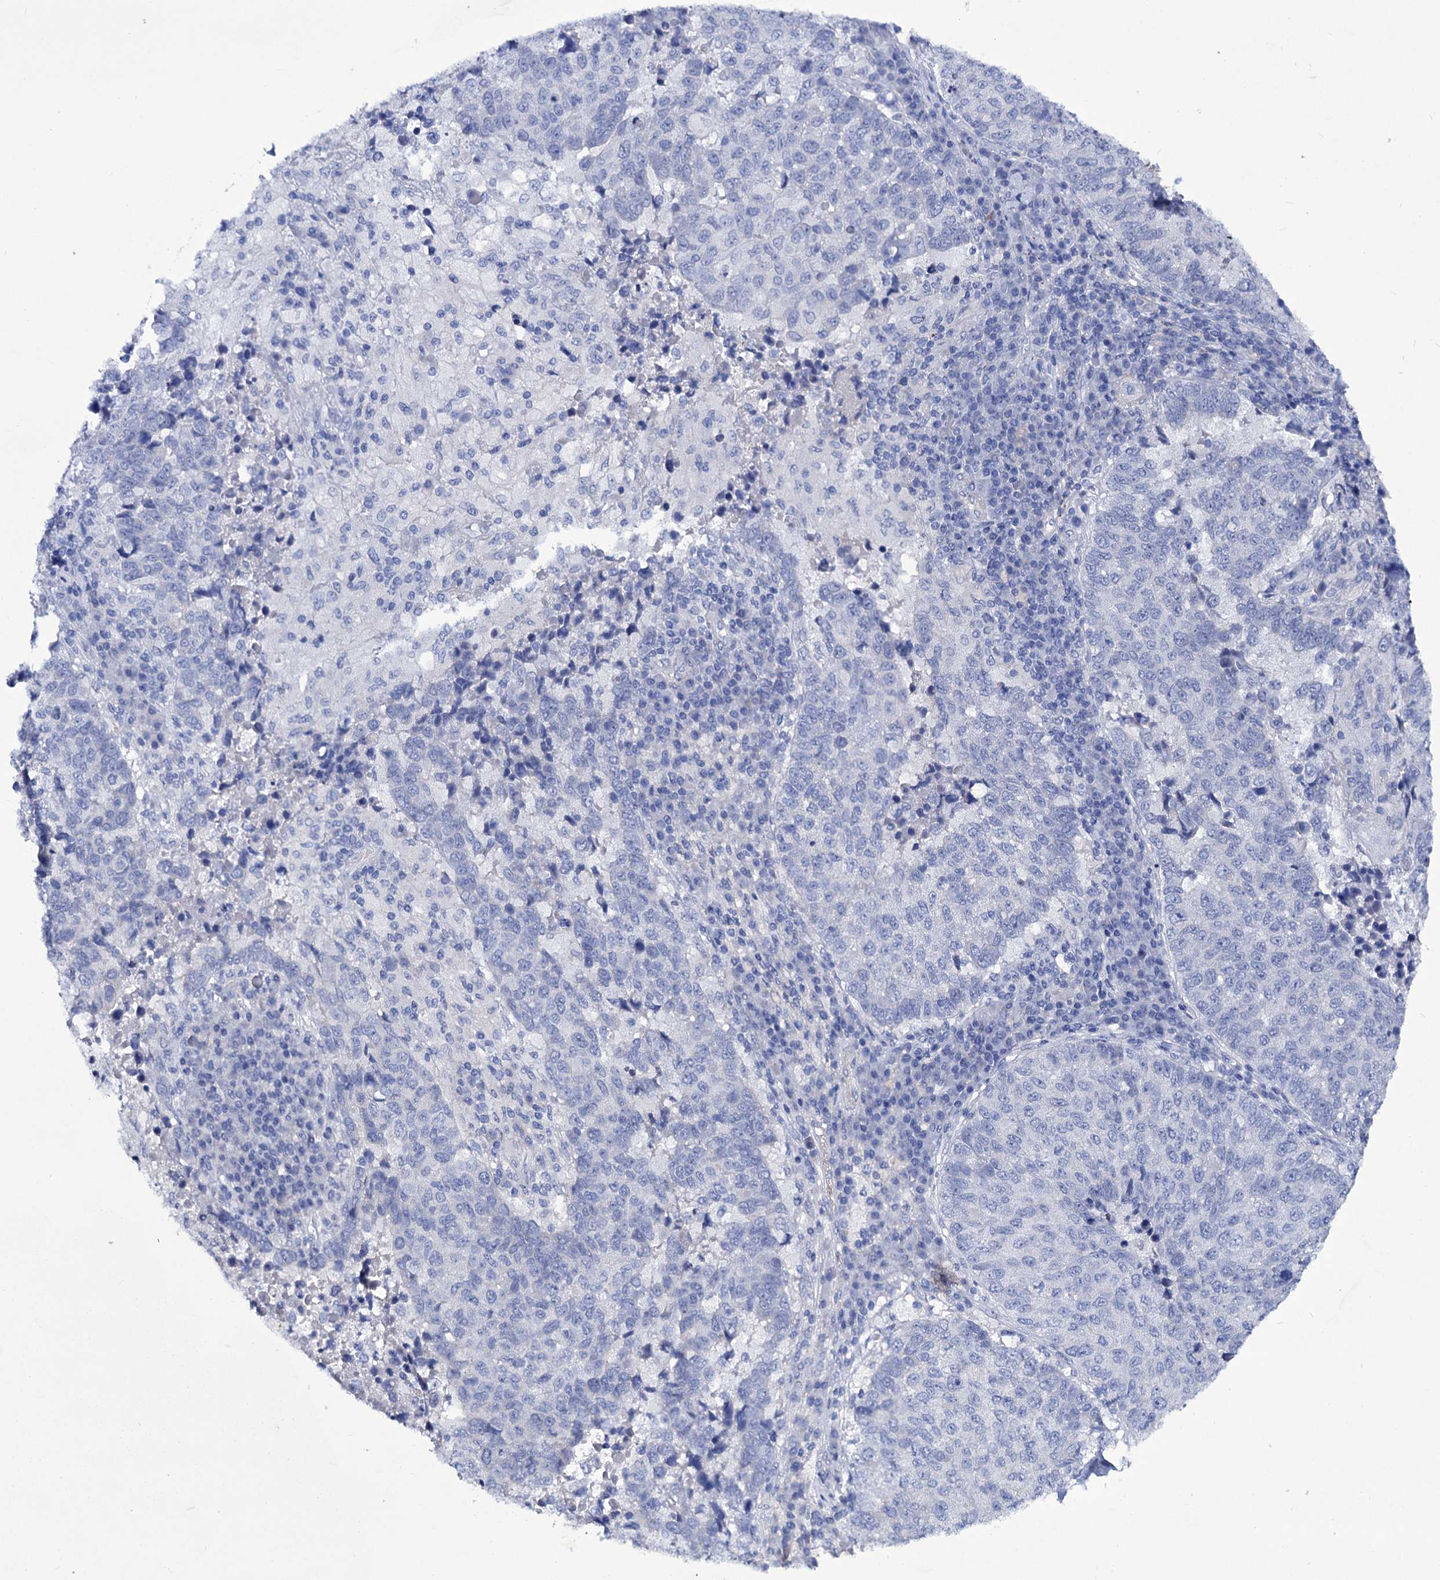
{"staining": {"intensity": "negative", "quantity": "none", "location": "none"}, "tissue": "lung cancer", "cell_type": "Tumor cells", "image_type": "cancer", "snomed": [{"axis": "morphology", "description": "Squamous cell carcinoma, NOS"}, {"axis": "topography", "description": "Lung"}], "caption": "Lung cancer (squamous cell carcinoma) stained for a protein using IHC exhibits no positivity tumor cells.", "gene": "AXL", "patient": {"sex": "male", "age": 73}}